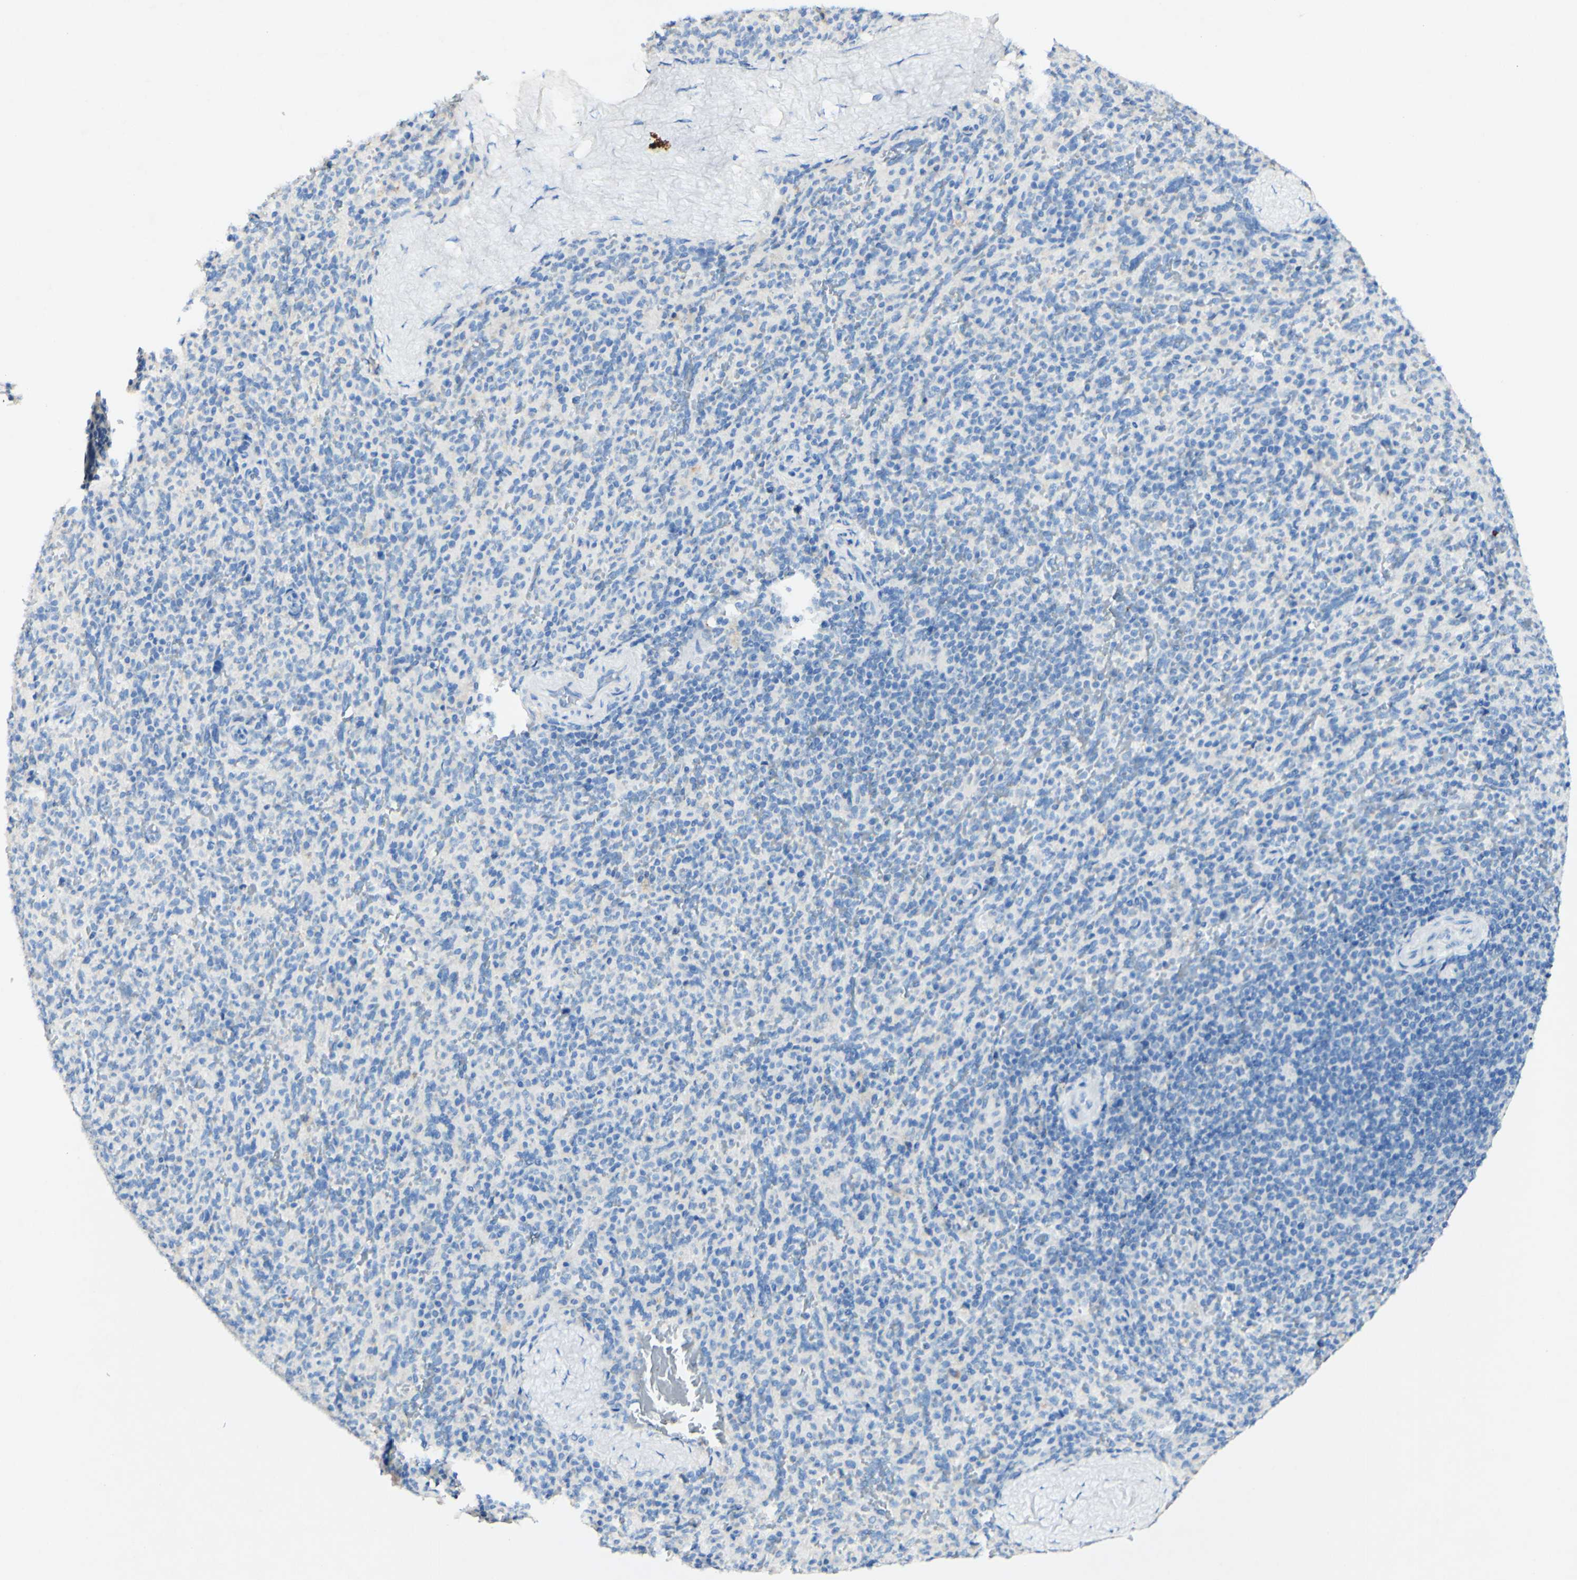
{"staining": {"intensity": "negative", "quantity": "none", "location": "none"}, "tissue": "spleen", "cell_type": "Cells in red pulp", "image_type": "normal", "snomed": [{"axis": "morphology", "description": "Normal tissue, NOS"}, {"axis": "topography", "description": "Spleen"}], "caption": "This micrograph is of normal spleen stained with immunohistochemistry to label a protein in brown with the nuclei are counter-stained blue. There is no expression in cells in red pulp. (DAB (3,3'-diaminobenzidine) immunohistochemistry visualized using brightfield microscopy, high magnification).", "gene": "FGF4", "patient": {"sex": "male", "age": 36}}